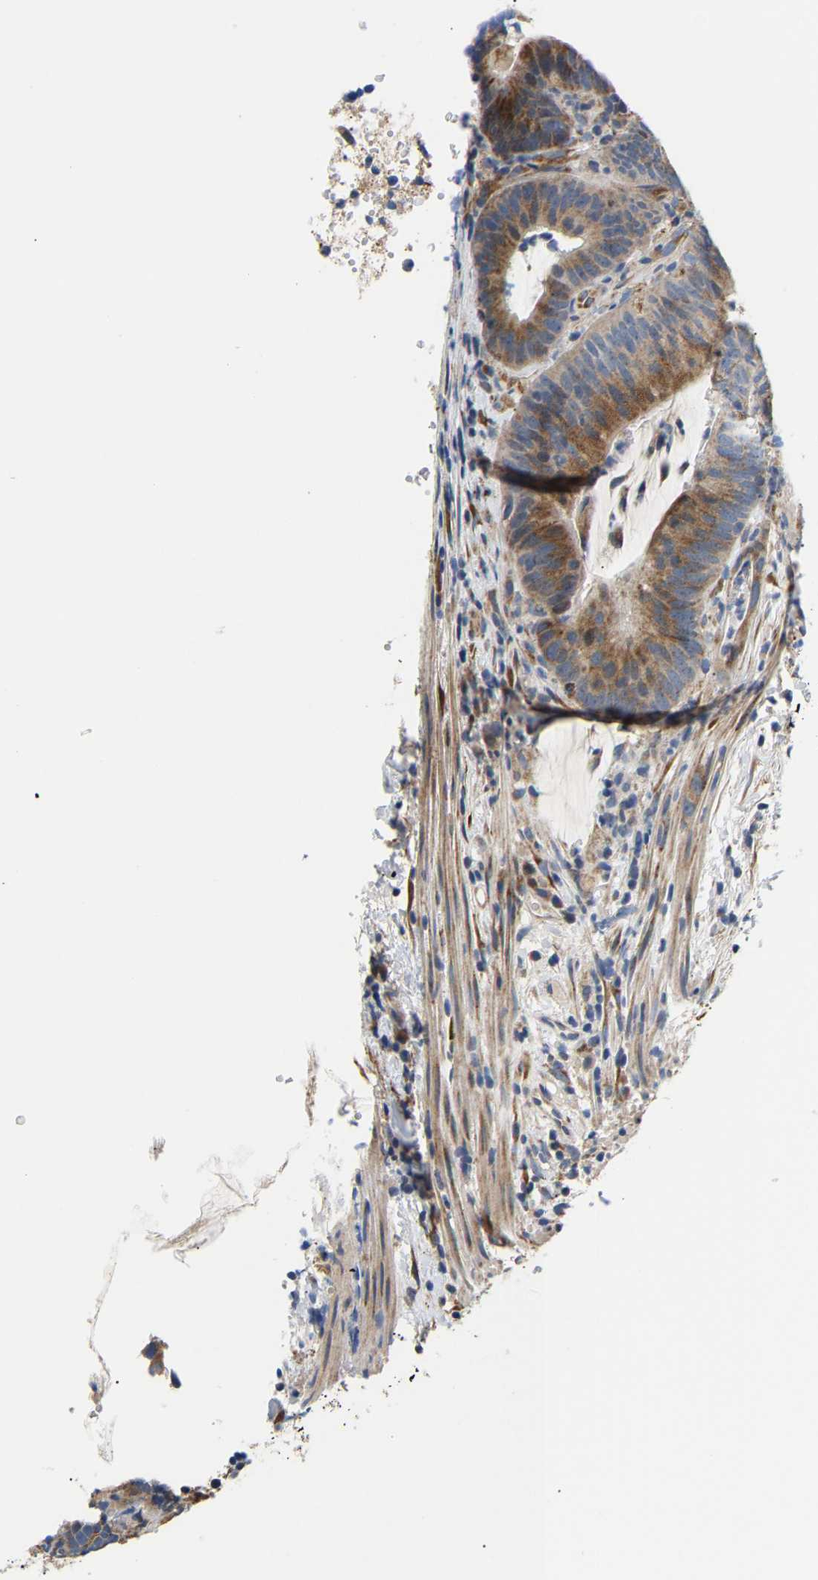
{"staining": {"intensity": "moderate", "quantity": ">75%", "location": "cytoplasmic/membranous"}, "tissue": "colorectal cancer", "cell_type": "Tumor cells", "image_type": "cancer", "snomed": [{"axis": "morphology", "description": "Adenocarcinoma, NOS"}, {"axis": "topography", "description": "Colon"}], "caption": "Immunohistochemistry (IHC) photomicrograph of adenocarcinoma (colorectal) stained for a protein (brown), which demonstrates medium levels of moderate cytoplasmic/membranous staining in approximately >75% of tumor cells.", "gene": "TMEM168", "patient": {"sex": "female", "age": 66}}